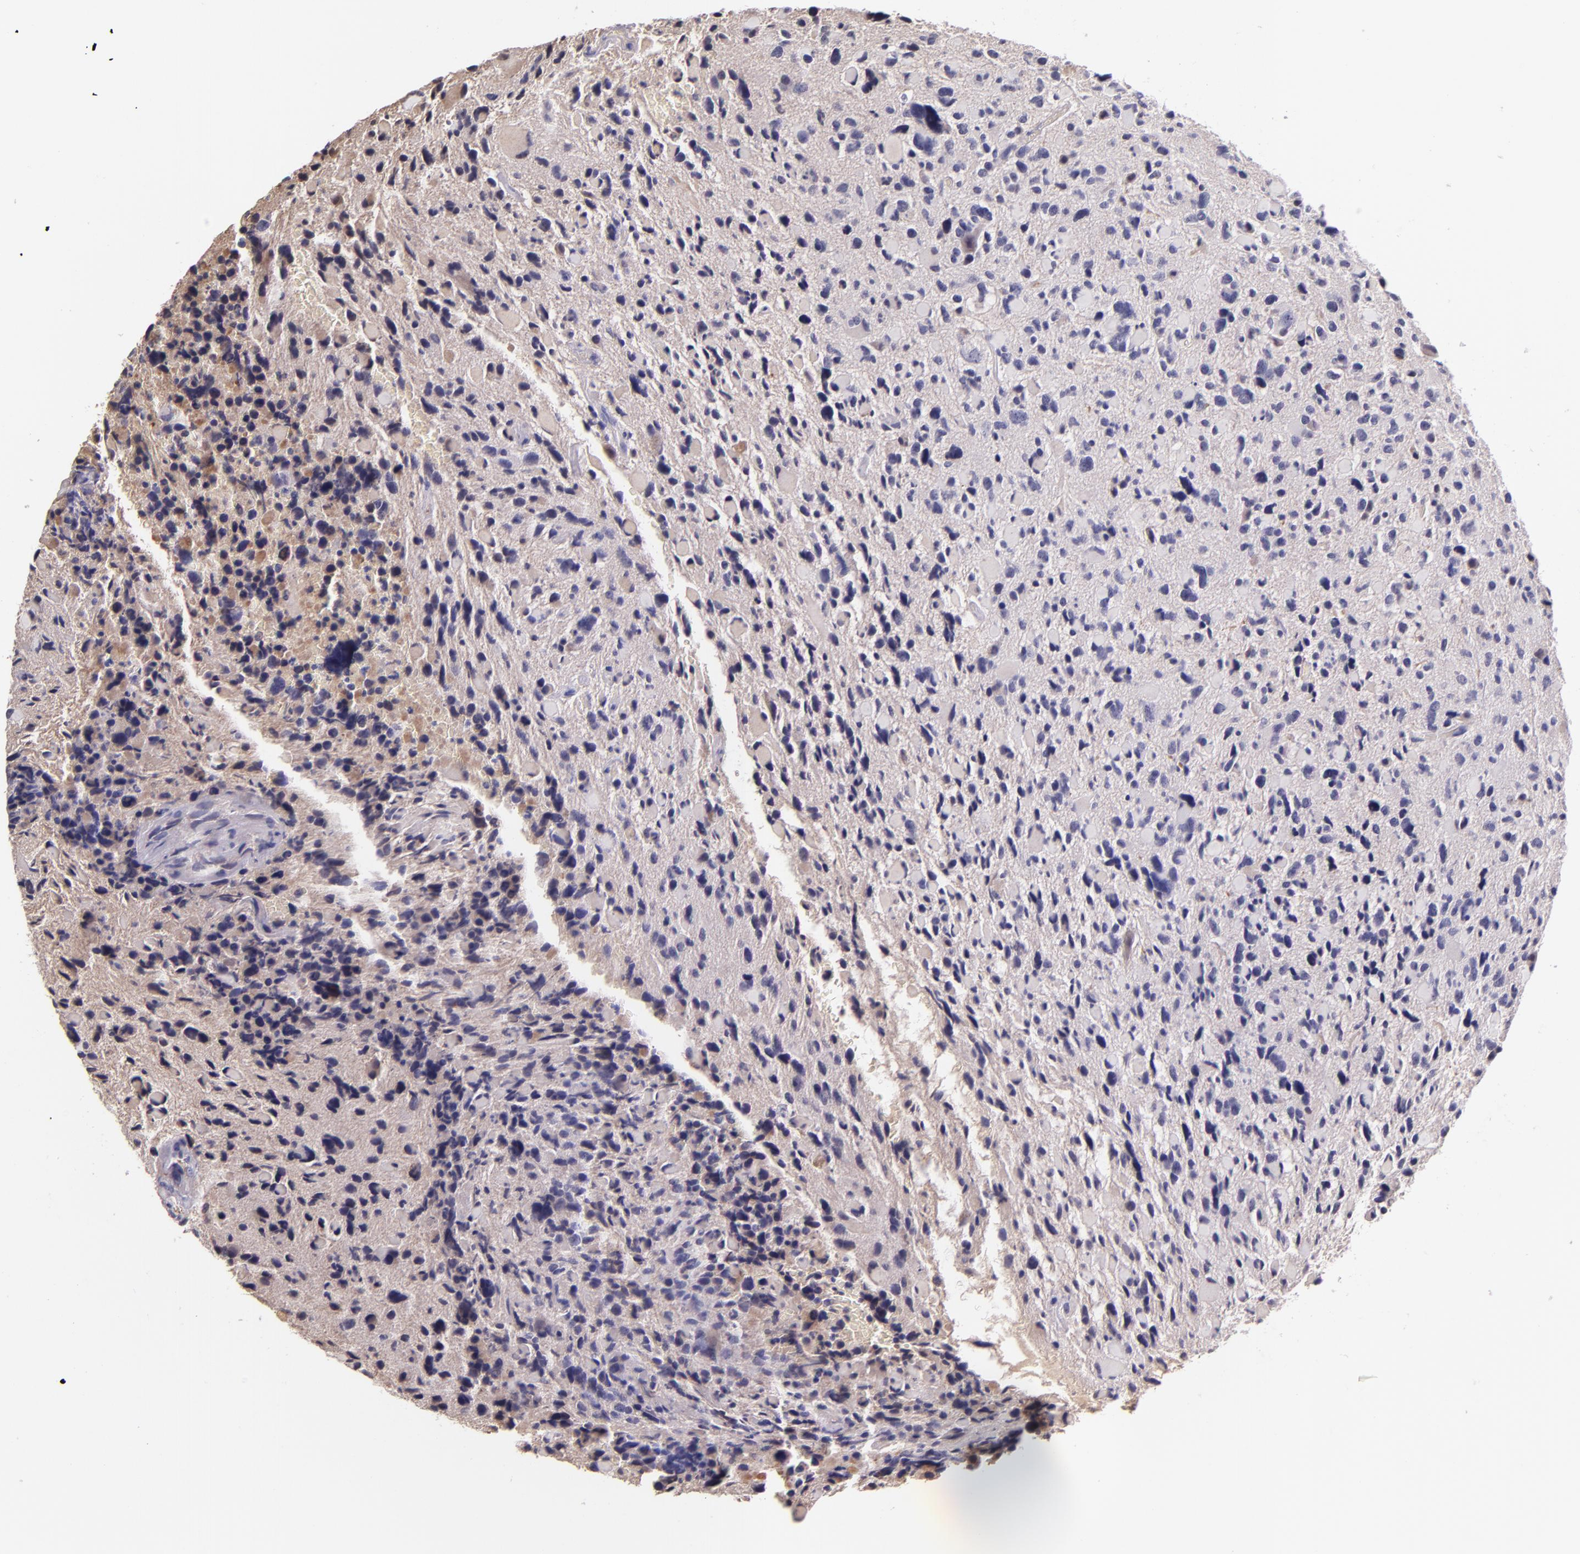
{"staining": {"intensity": "negative", "quantity": "none", "location": "none"}, "tissue": "glioma", "cell_type": "Tumor cells", "image_type": "cancer", "snomed": [{"axis": "morphology", "description": "Glioma, malignant, High grade"}, {"axis": "topography", "description": "Brain"}], "caption": "Protein analysis of high-grade glioma (malignant) exhibits no significant expression in tumor cells.", "gene": "KNG1", "patient": {"sex": "female", "age": 37}}